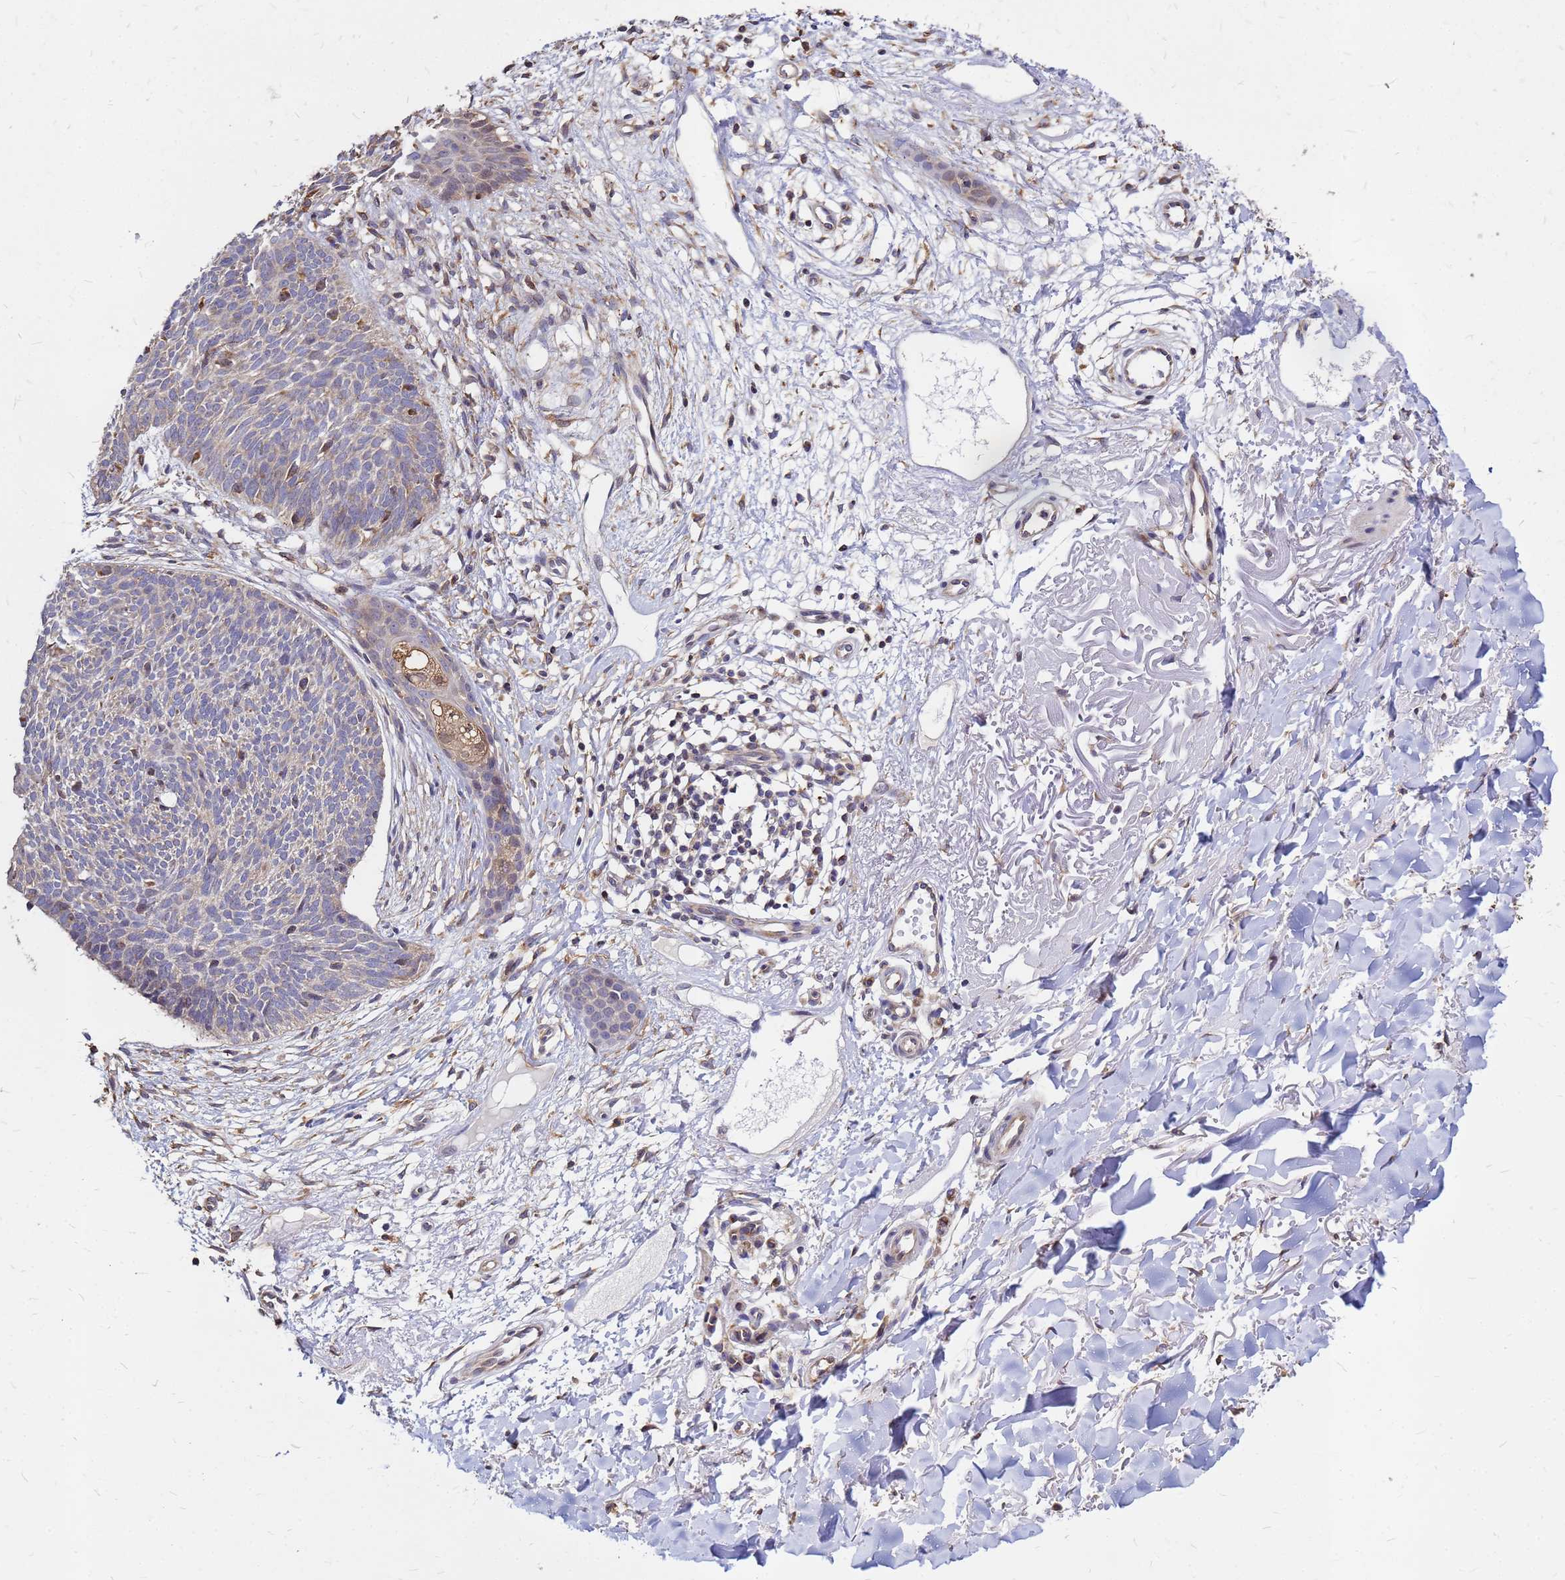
{"staining": {"intensity": "moderate", "quantity": "<25%", "location": "cytoplasmic/membranous"}, "tissue": "skin cancer", "cell_type": "Tumor cells", "image_type": "cancer", "snomed": [{"axis": "morphology", "description": "Basal cell carcinoma"}, {"axis": "topography", "description": "Skin"}], "caption": "An image of human skin cancer (basal cell carcinoma) stained for a protein demonstrates moderate cytoplasmic/membranous brown staining in tumor cells. (DAB IHC, brown staining for protein, blue staining for nuclei).", "gene": "MOB2", "patient": {"sex": "male", "age": 84}}